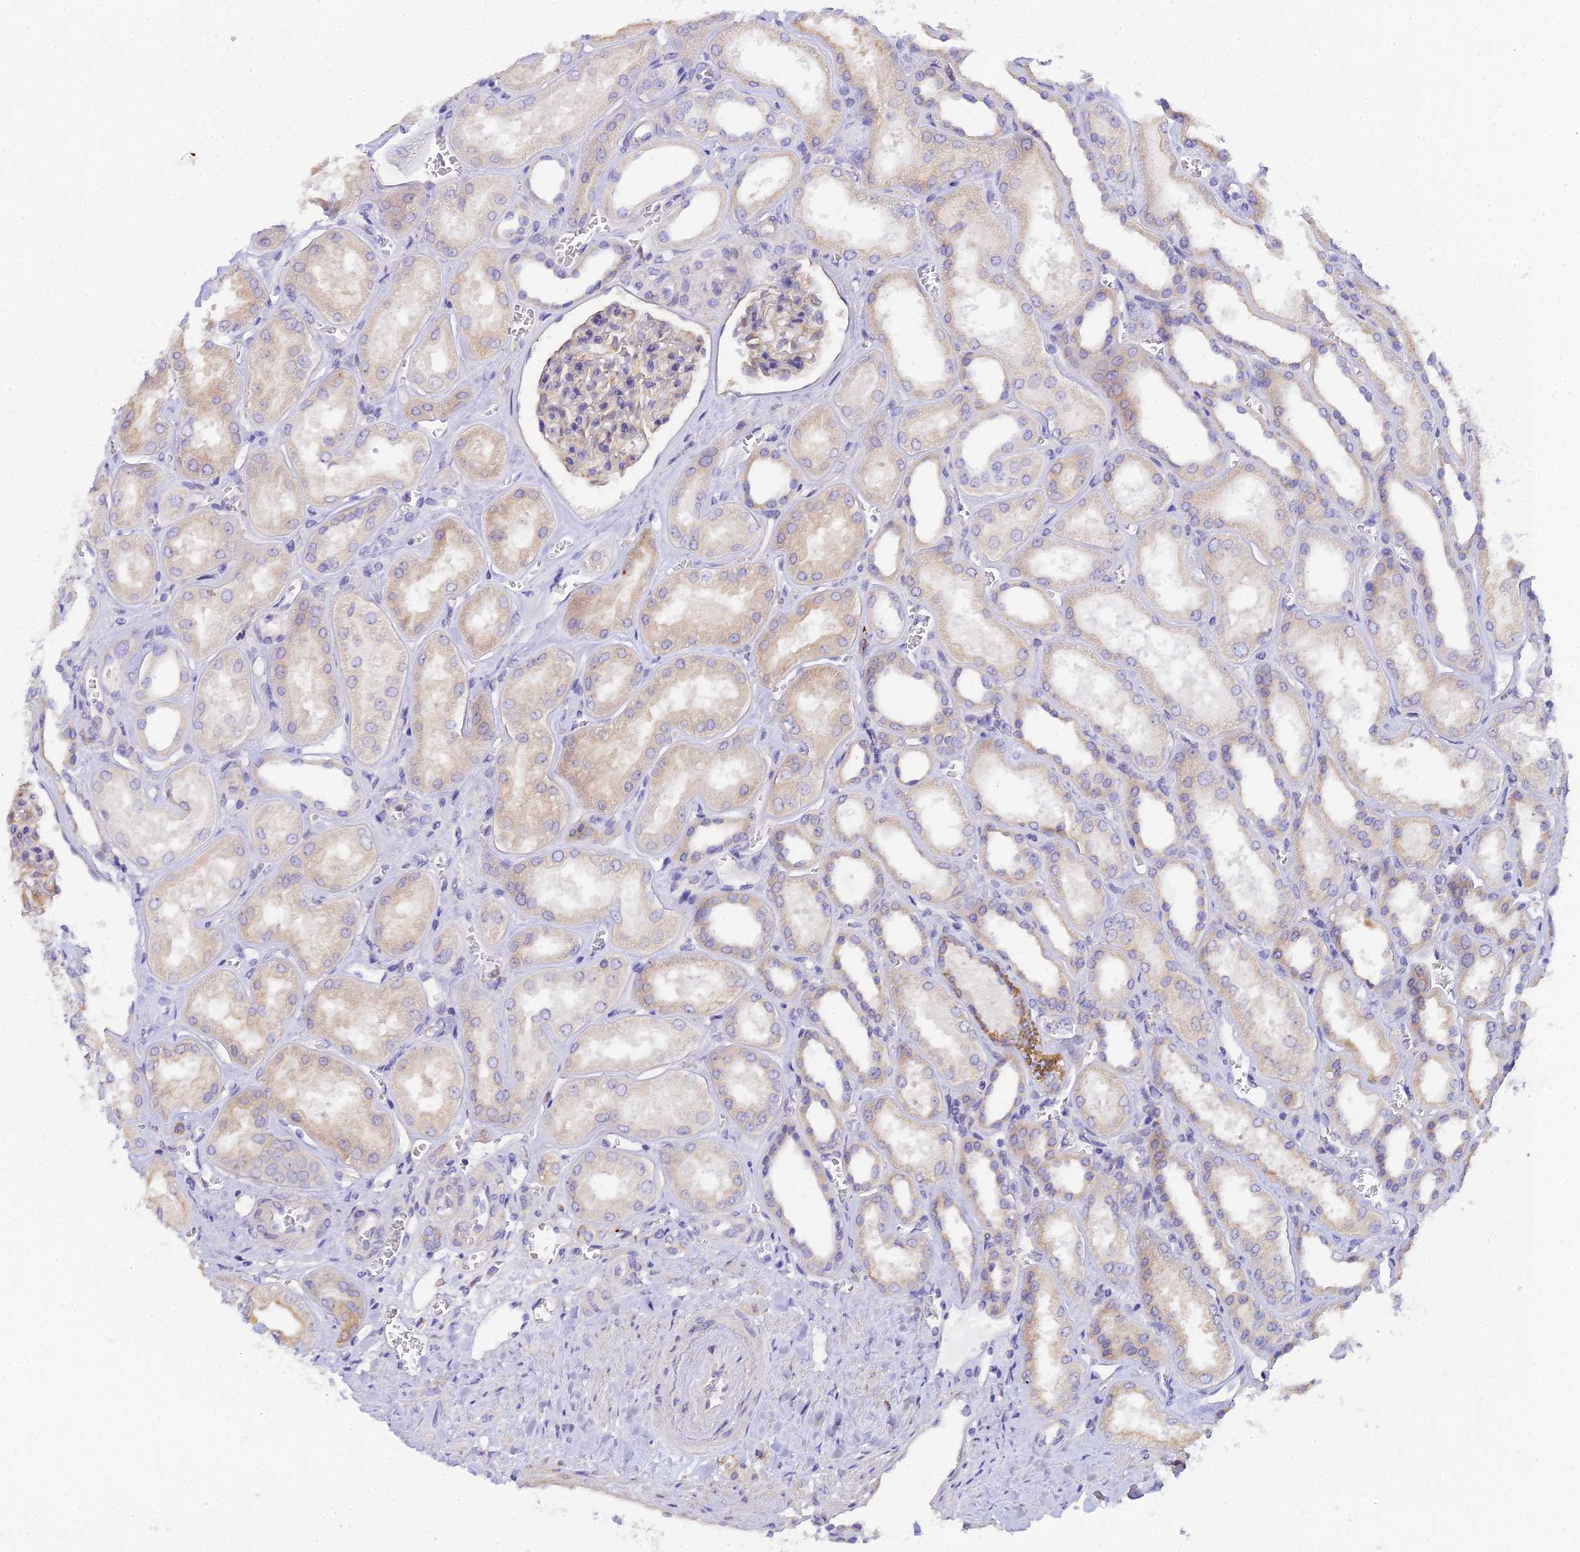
{"staining": {"intensity": "weak", "quantity": "<25%", "location": "cytoplasmic/membranous"}, "tissue": "kidney", "cell_type": "Cells in glomeruli", "image_type": "normal", "snomed": [{"axis": "morphology", "description": "Normal tissue, NOS"}, {"axis": "morphology", "description": "Adenocarcinoma, NOS"}, {"axis": "topography", "description": "Kidney"}], "caption": "Immunohistochemistry (IHC) histopathology image of normal kidney: kidney stained with DAB (3,3'-diaminobenzidine) displays no significant protein positivity in cells in glomeruli.", "gene": "ARL8A", "patient": {"sex": "female", "age": 68}}